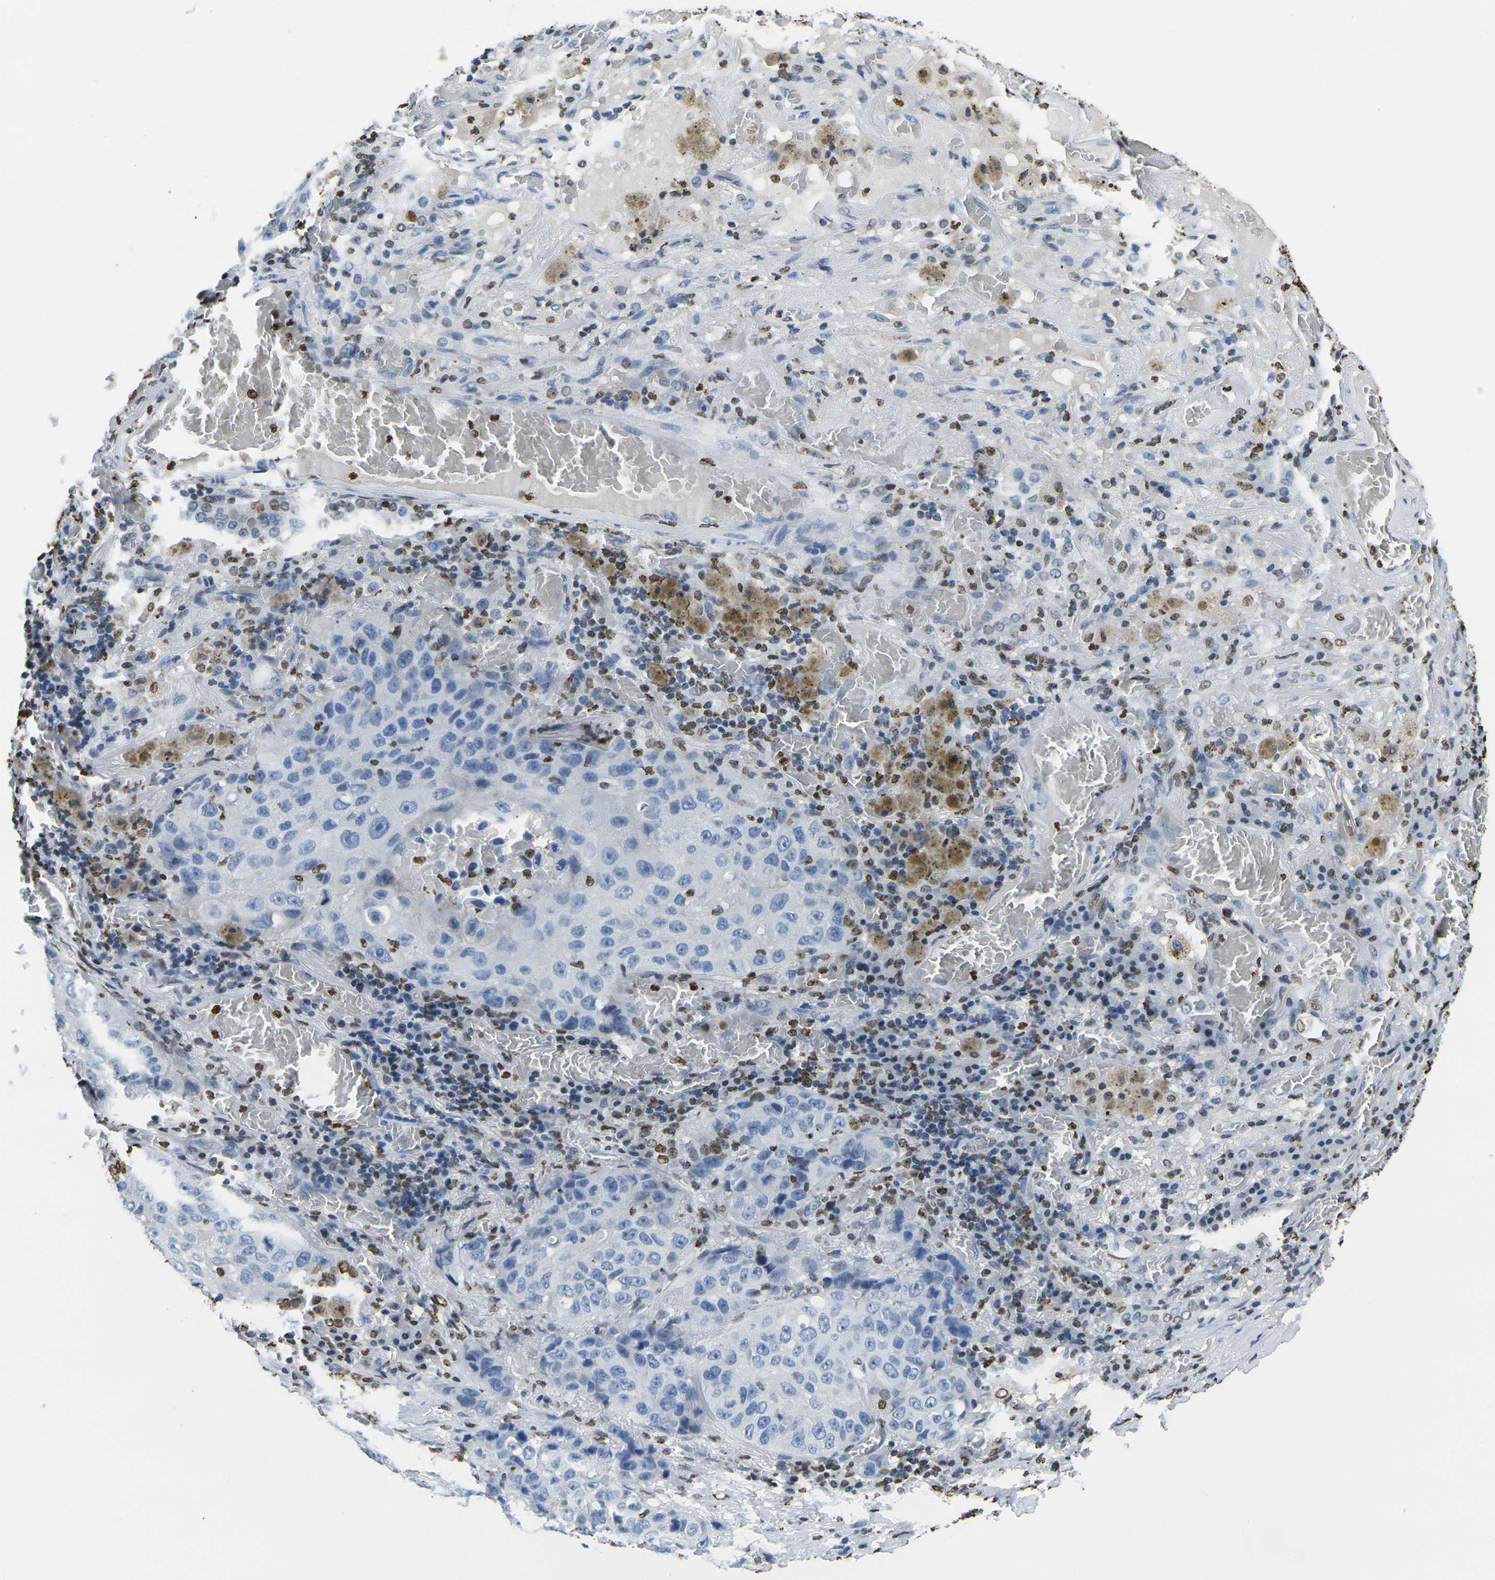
{"staining": {"intensity": "negative", "quantity": "none", "location": "none"}, "tissue": "lung cancer", "cell_type": "Tumor cells", "image_type": "cancer", "snomed": [{"axis": "morphology", "description": "Squamous cell carcinoma, NOS"}, {"axis": "topography", "description": "Lung"}], "caption": "Immunohistochemistry image of lung cancer stained for a protein (brown), which reveals no staining in tumor cells.", "gene": "DRAXIN", "patient": {"sex": "male", "age": 57}}